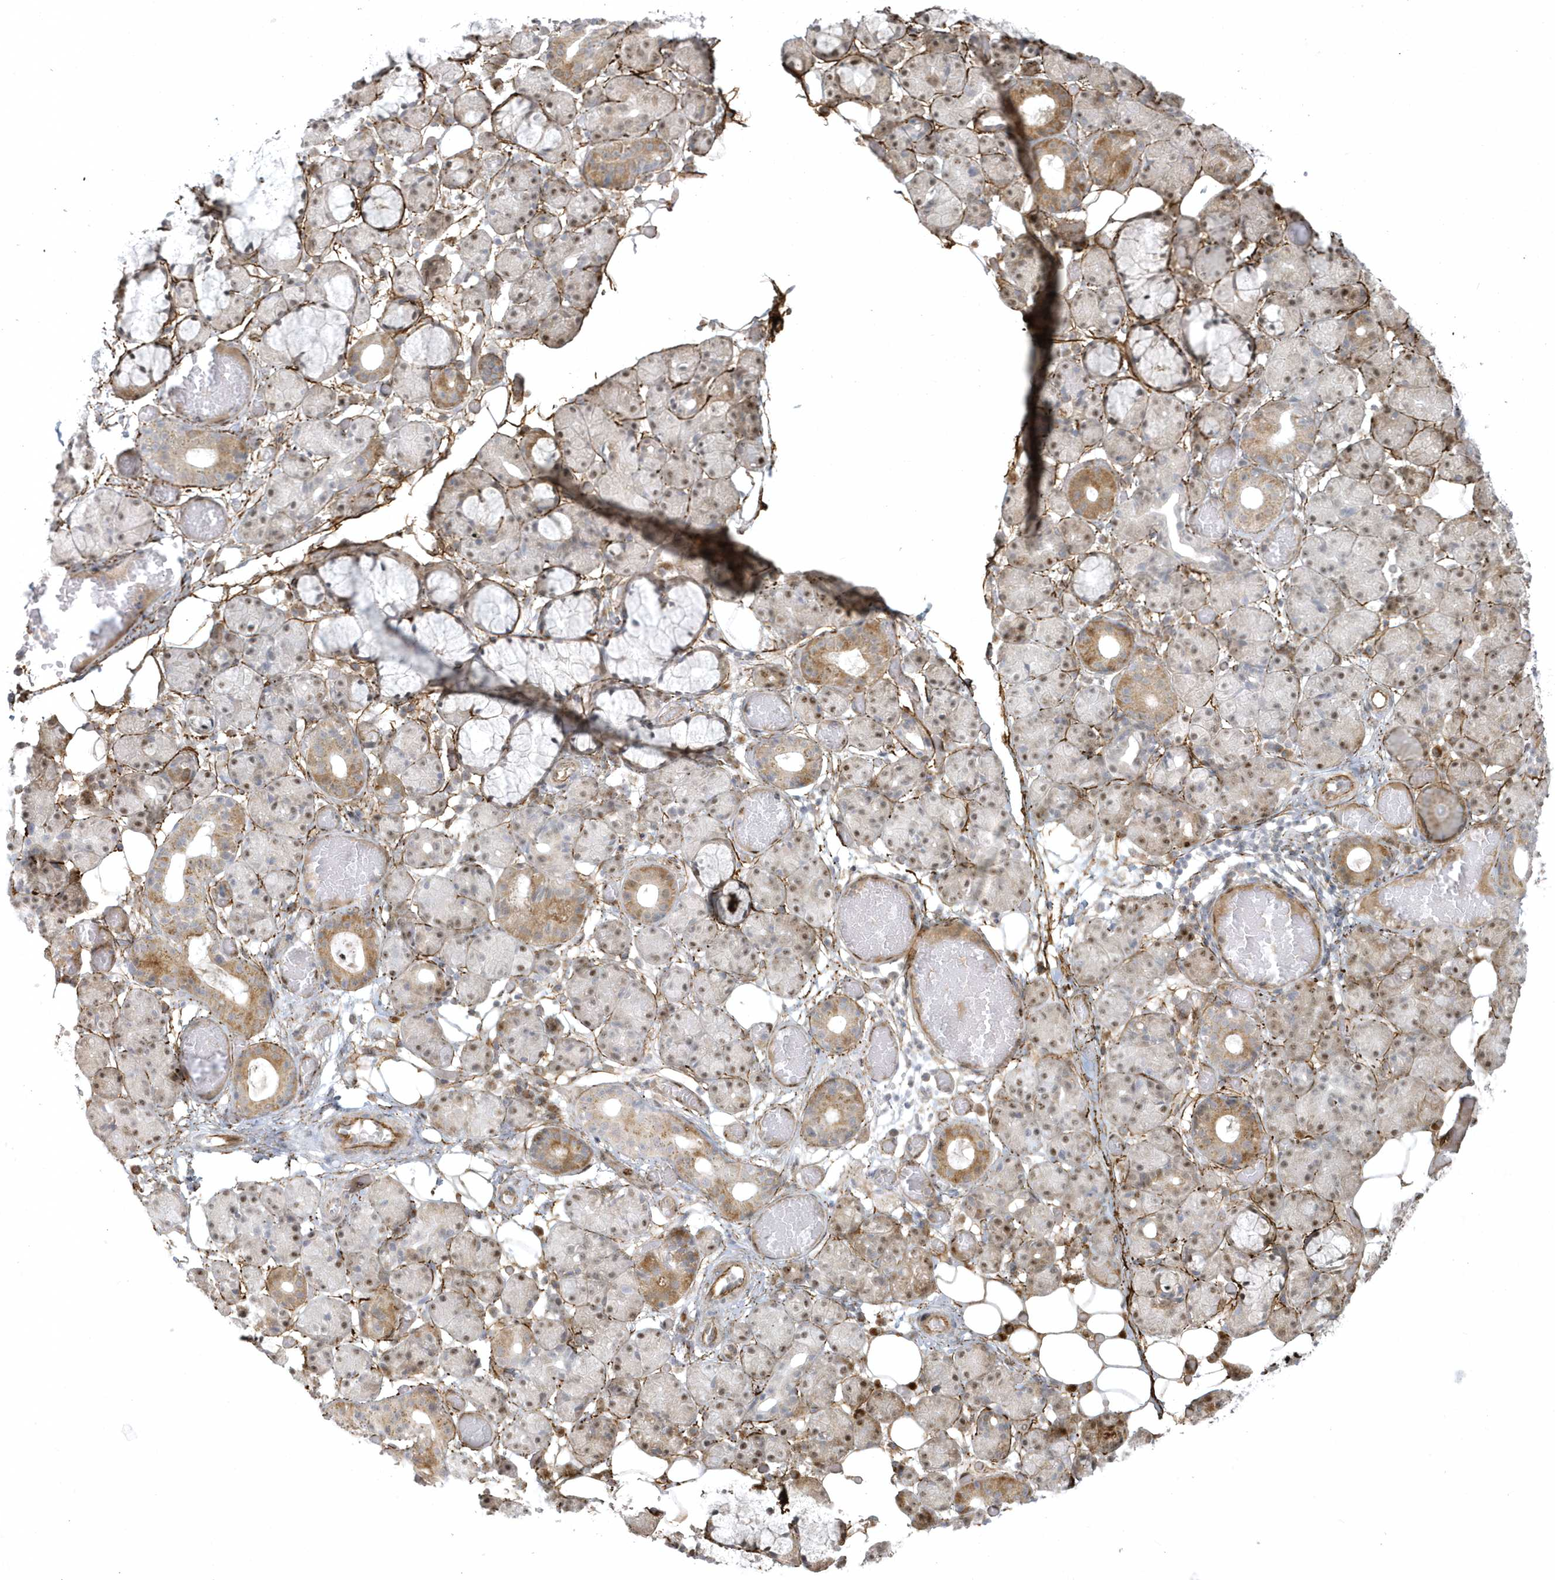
{"staining": {"intensity": "moderate", "quantity": "<25%", "location": "cytoplasmic/membranous"}, "tissue": "salivary gland", "cell_type": "Glandular cells", "image_type": "normal", "snomed": [{"axis": "morphology", "description": "Normal tissue, NOS"}, {"axis": "topography", "description": "Salivary gland"}], "caption": "Immunohistochemical staining of unremarkable human salivary gland shows moderate cytoplasmic/membranous protein staining in about <25% of glandular cells.", "gene": "MASP2", "patient": {"sex": "male", "age": 63}}